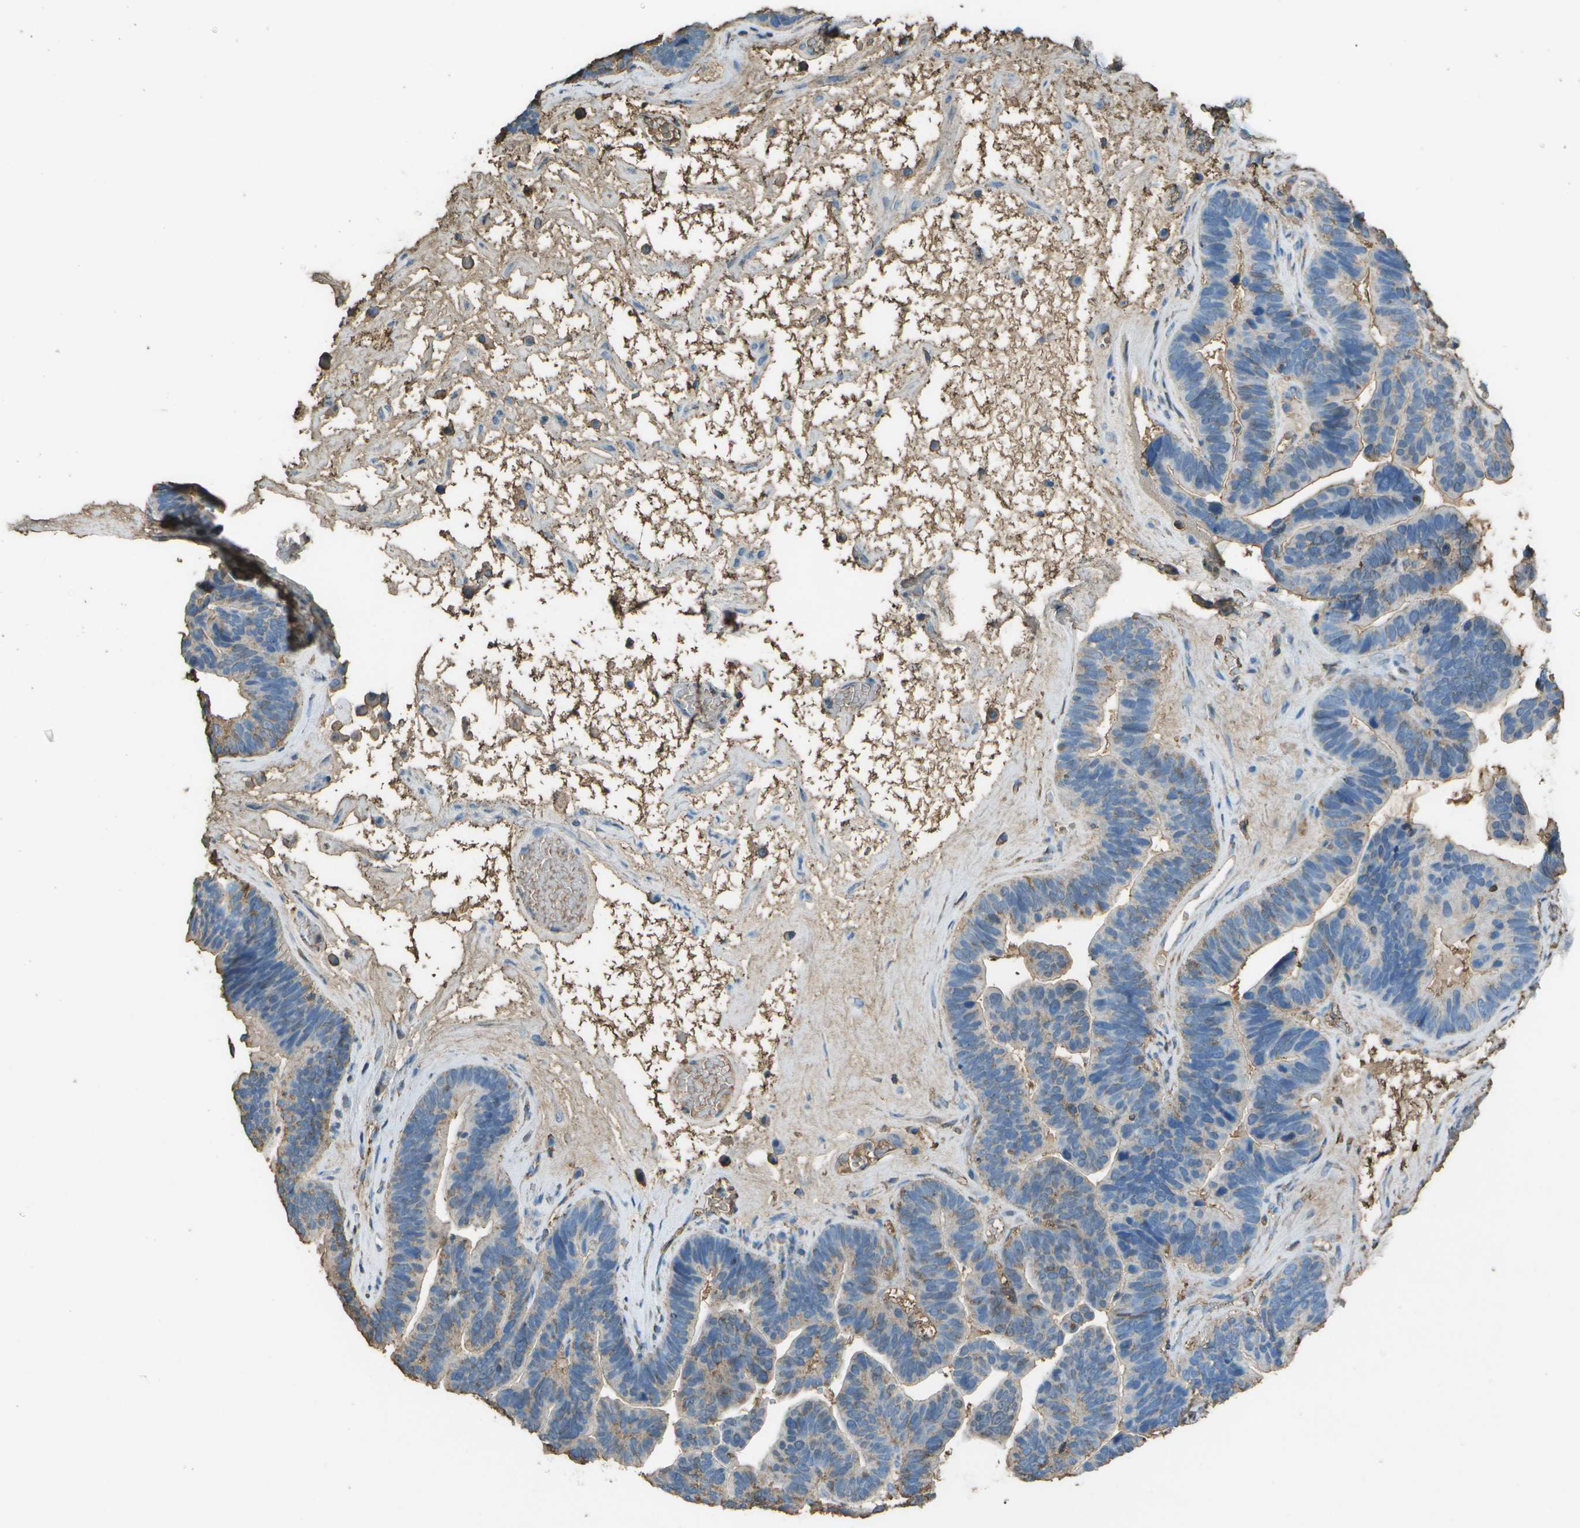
{"staining": {"intensity": "weak", "quantity": "<25%", "location": "cytoplasmic/membranous"}, "tissue": "ovarian cancer", "cell_type": "Tumor cells", "image_type": "cancer", "snomed": [{"axis": "morphology", "description": "Cystadenocarcinoma, serous, NOS"}, {"axis": "topography", "description": "Ovary"}], "caption": "Histopathology image shows no protein positivity in tumor cells of ovarian cancer tissue.", "gene": "CYP4F11", "patient": {"sex": "female", "age": 56}}